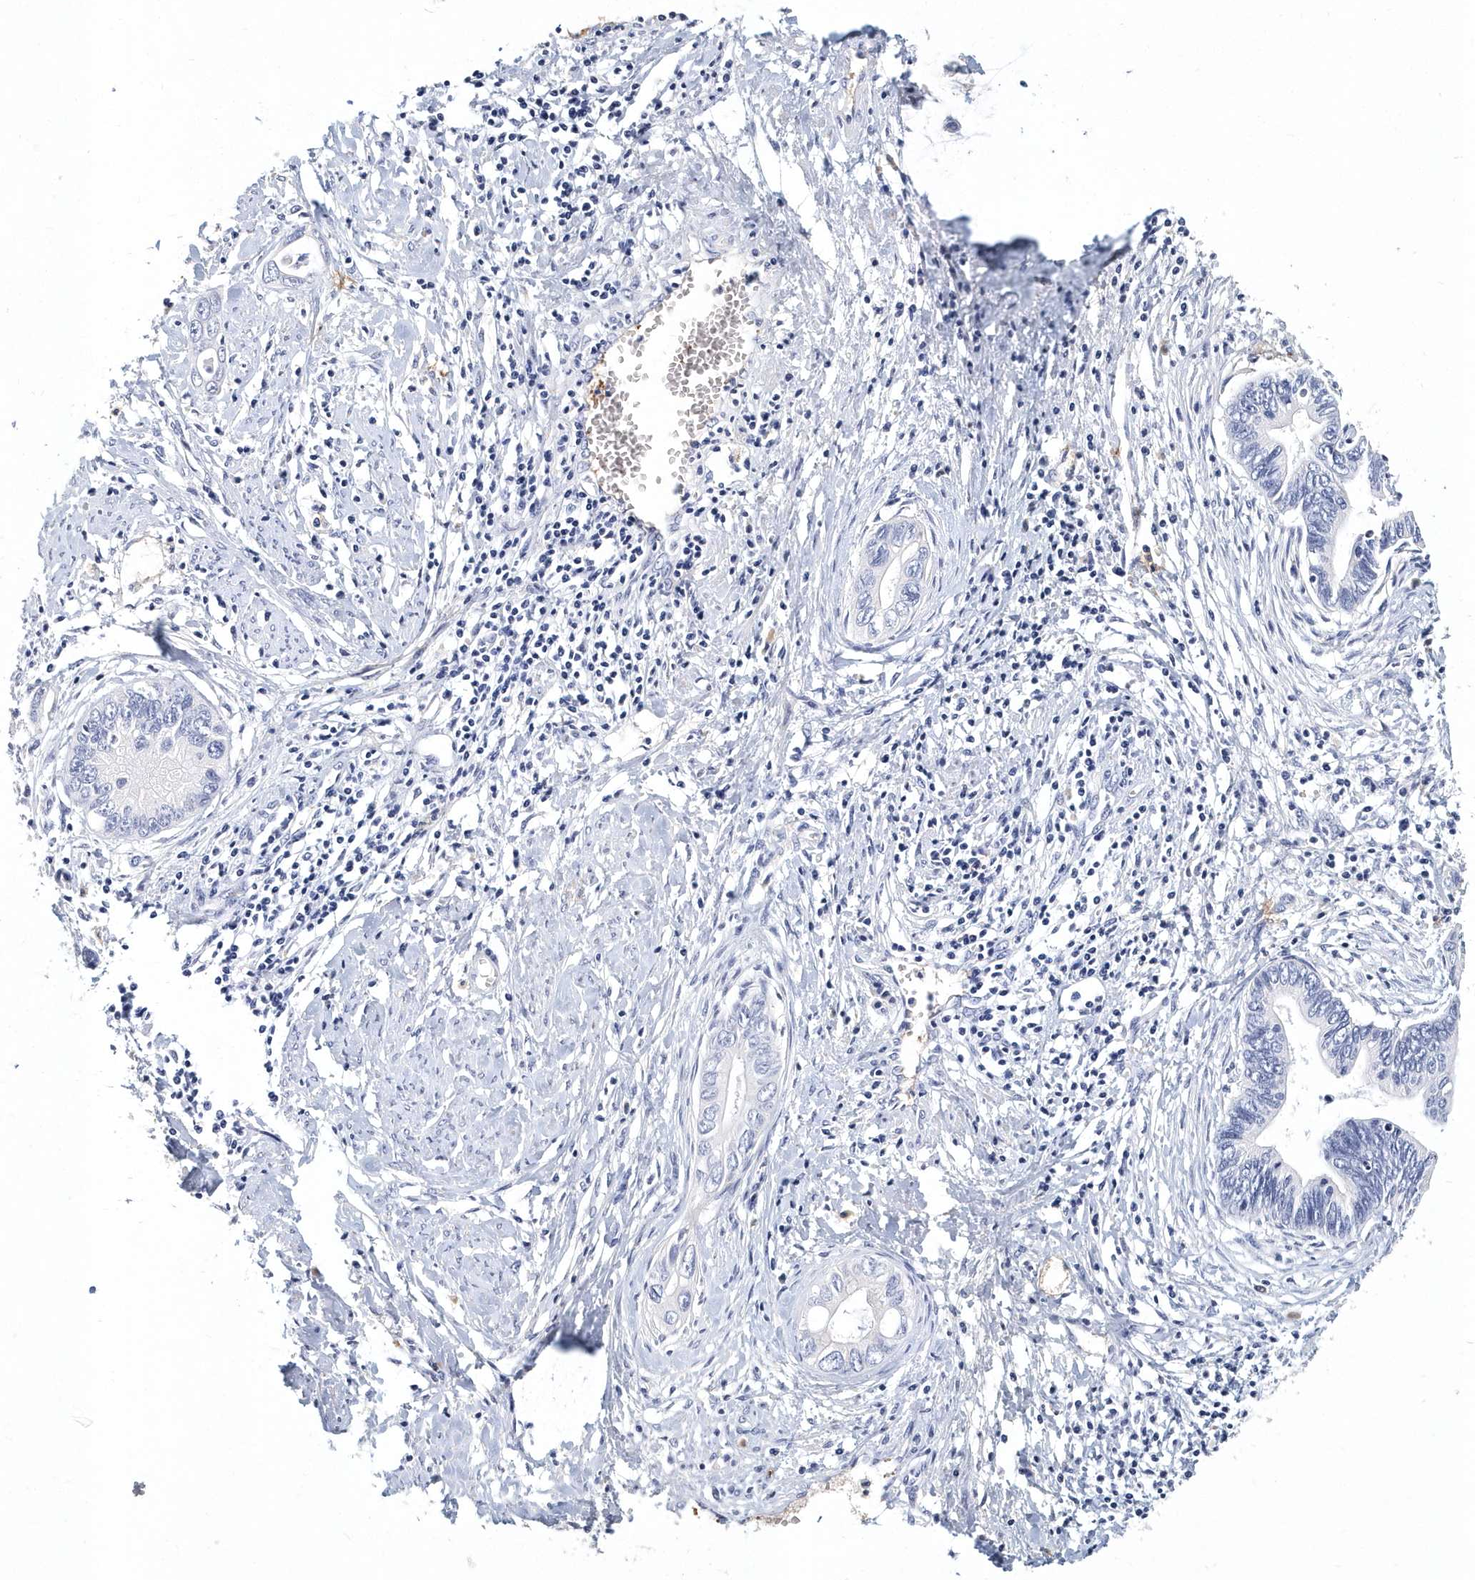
{"staining": {"intensity": "negative", "quantity": "none", "location": "none"}, "tissue": "cervical cancer", "cell_type": "Tumor cells", "image_type": "cancer", "snomed": [{"axis": "morphology", "description": "Adenocarcinoma, NOS"}, {"axis": "topography", "description": "Cervix"}], "caption": "Tumor cells show no significant staining in adenocarcinoma (cervical).", "gene": "ITGA2B", "patient": {"sex": "female", "age": 44}}